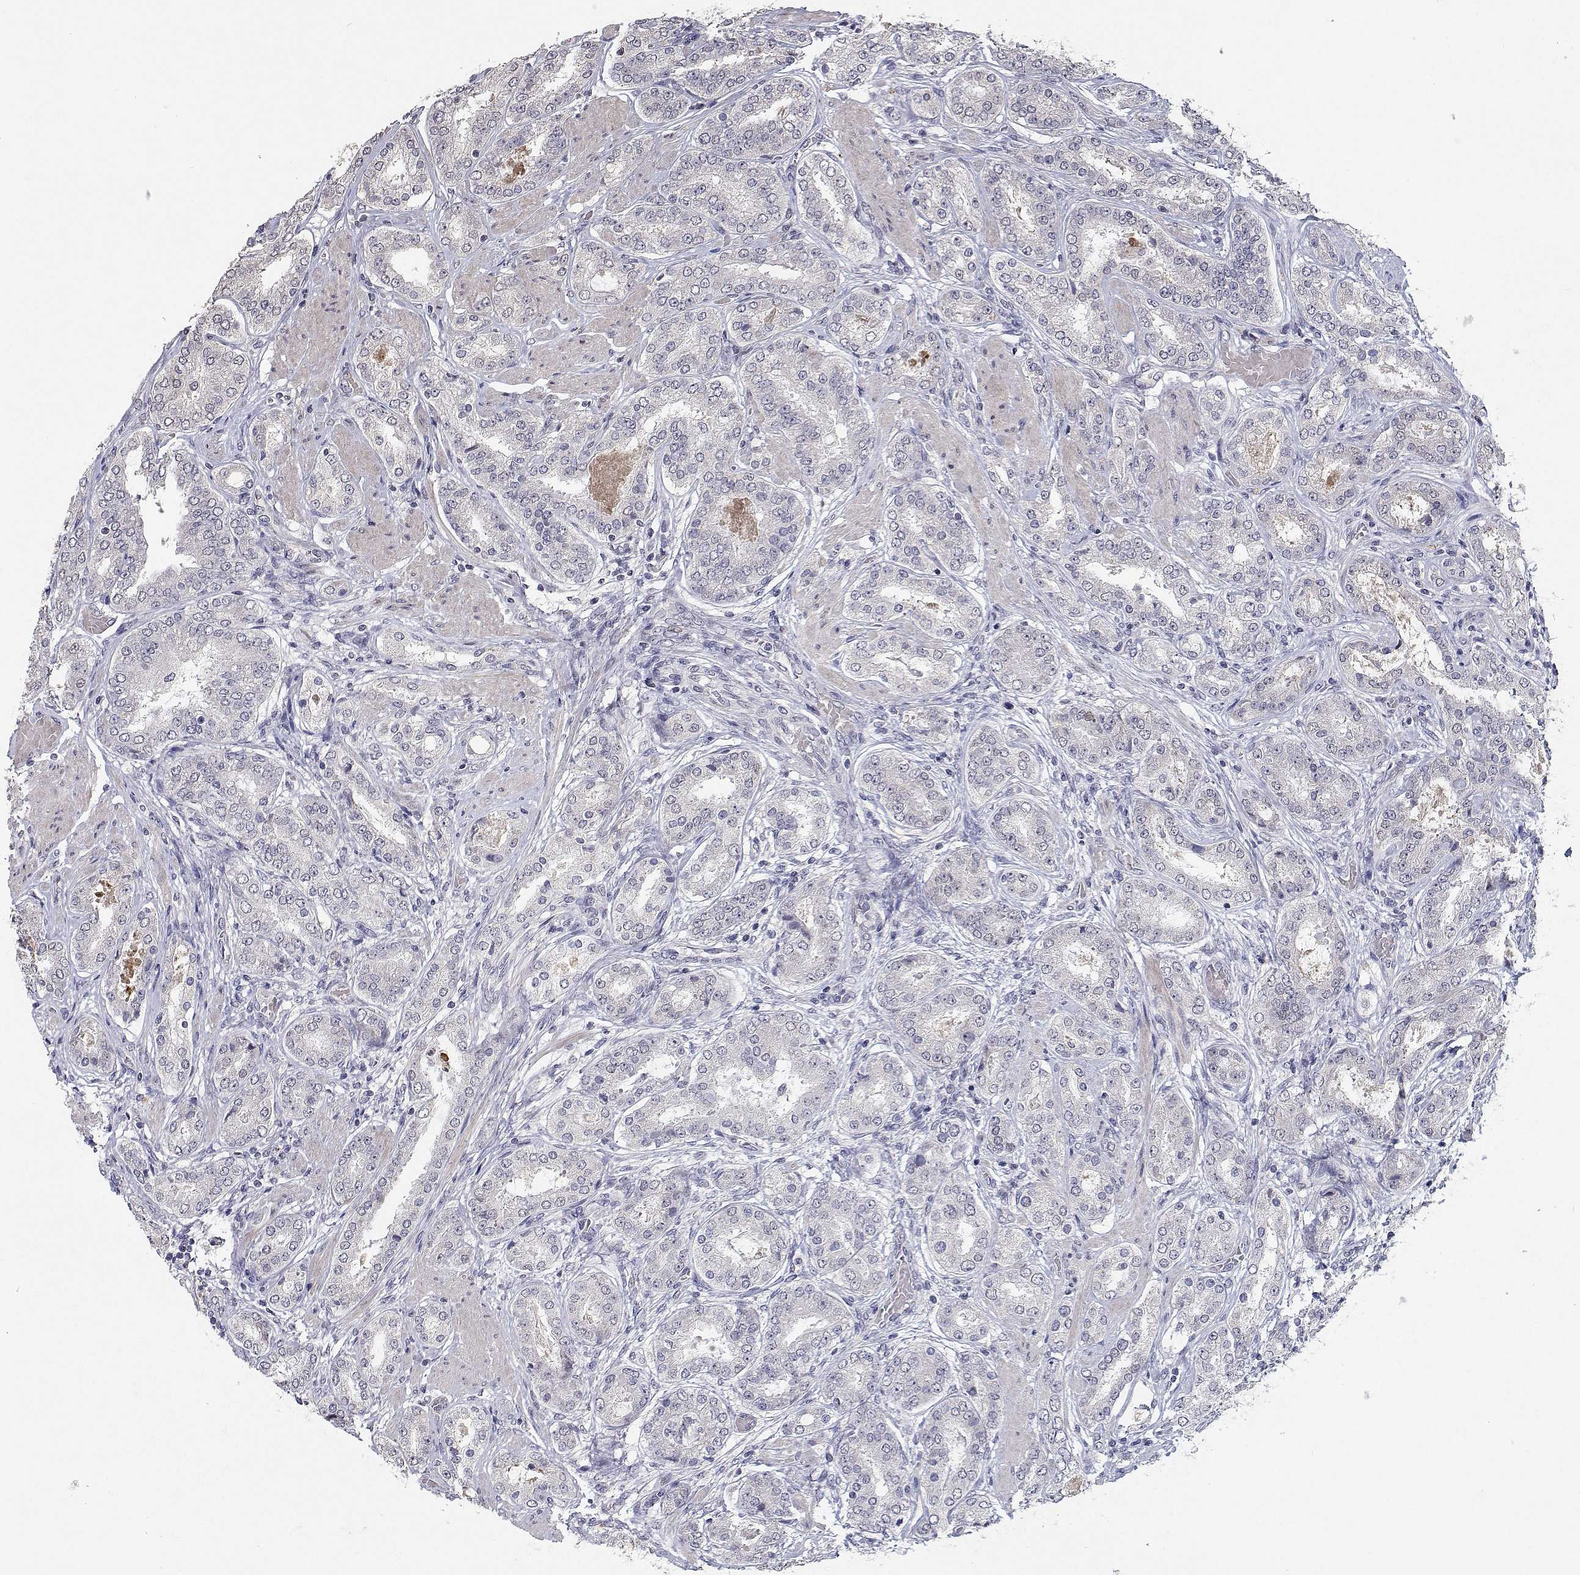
{"staining": {"intensity": "negative", "quantity": "none", "location": "none"}, "tissue": "prostate cancer", "cell_type": "Tumor cells", "image_type": "cancer", "snomed": [{"axis": "morphology", "description": "Adenocarcinoma, High grade"}, {"axis": "topography", "description": "Prostate"}], "caption": "A micrograph of prostate cancer stained for a protein displays no brown staining in tumor cells. (Stains: DAB immunohistochemistry (IHC) with hematoxylin counter stain, Microscopy: brightfield microscopy at high magnification).", "gene": "RBPJL", "patient": {"sex": "male", "age": 63}}